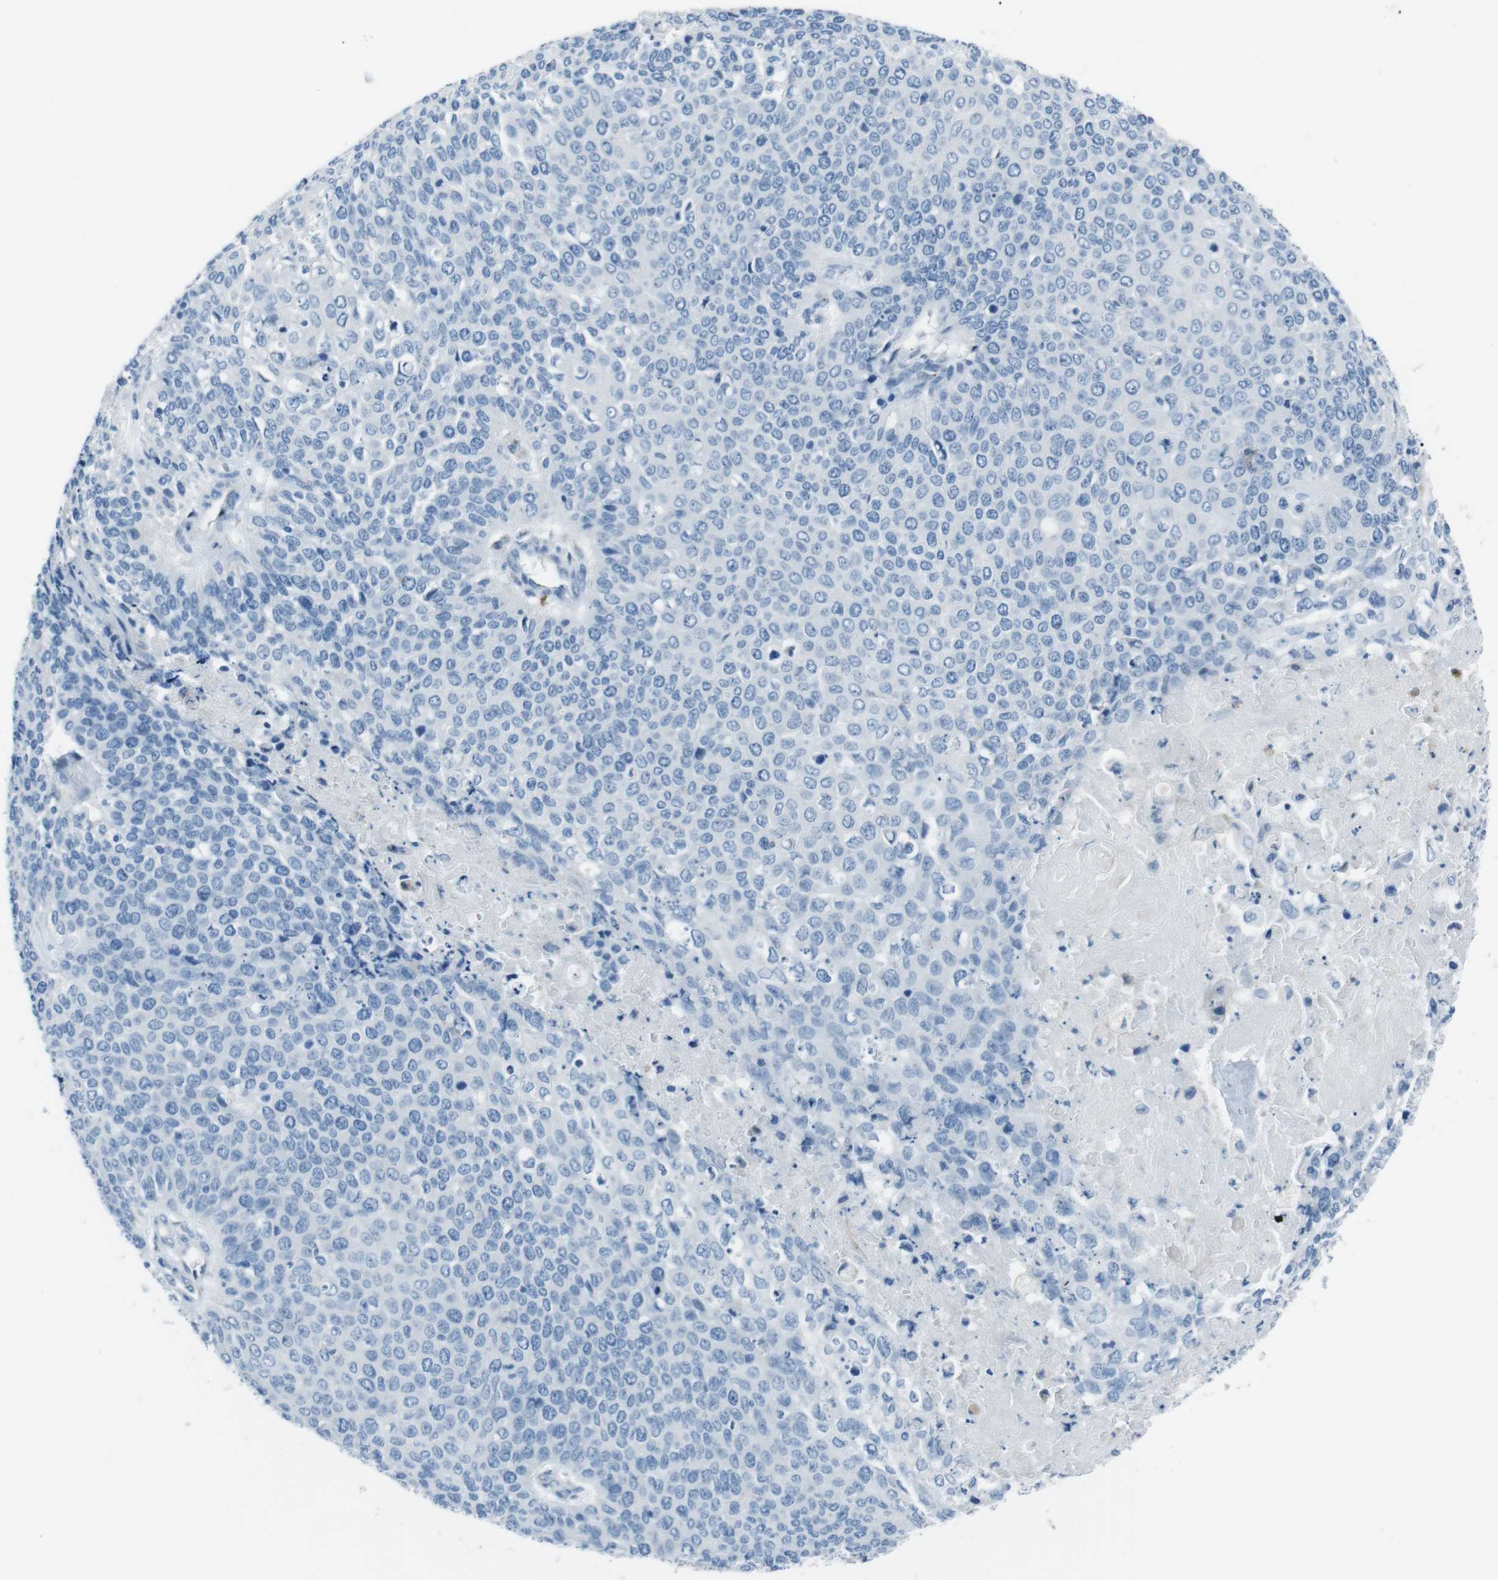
{"staining": {"intensity": "negative", "quantity": "none", "location": "none"}, "tissue": "cervical cancer", "cell_type": "Tumor cells", "image_type": "cancer", "snomed": [{"axis": "morphology", "description": "Squamous cell carcinoma, NOS"}, {"axis": "topography", "description": "Cervix"}], "caption": "A micrograph of human cervical cancer (squamous cell carcinoma) is negative for staining in tumor cells. (Stains: DAB immunohistochemistry (IHC) with hematoxylin counter stain, Microscopy: brightfield microscopy at high magnification).", "gene": "CSF2RA", "patient": {"sex": "female", "age": 39}}